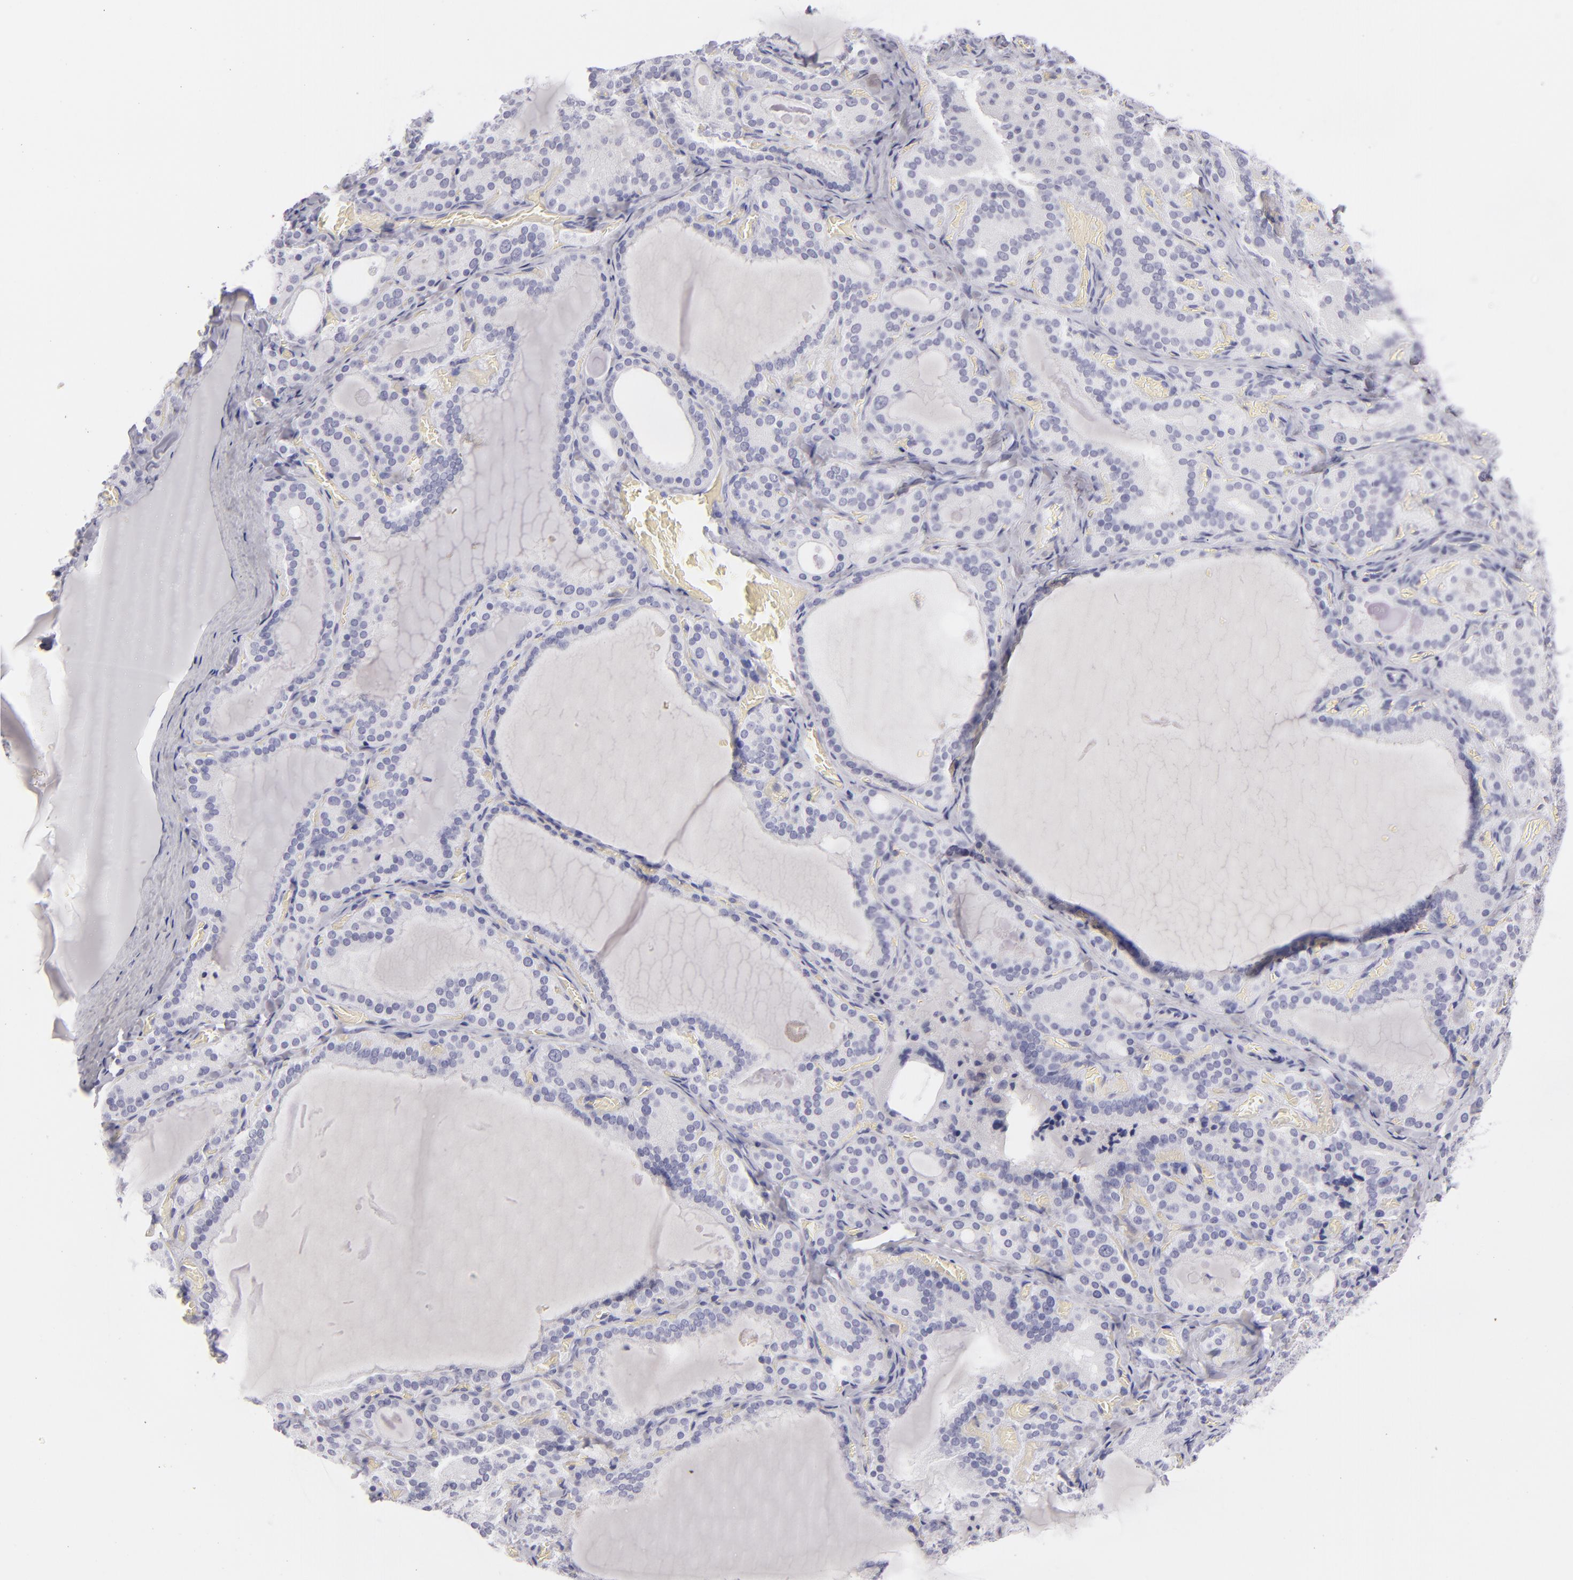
{"staining": {"intensity": "negative", "quantity": "none", "location": "none"}, "tissue": "thyroid gland", "cell_type": "Glandular cells", "image_type": "normal", "snomed": [{"axis": "morphology", "description": "Normal tissue, NOS"}, {"axis": "topography", "description": "Thyroid gland"}], "caption": "This is an IHC photomicrograph of benign thyroid gland. There is no expression in glandular cells.", "gene": "VIL1", "patient": {"sex": "female", "age": 33}}